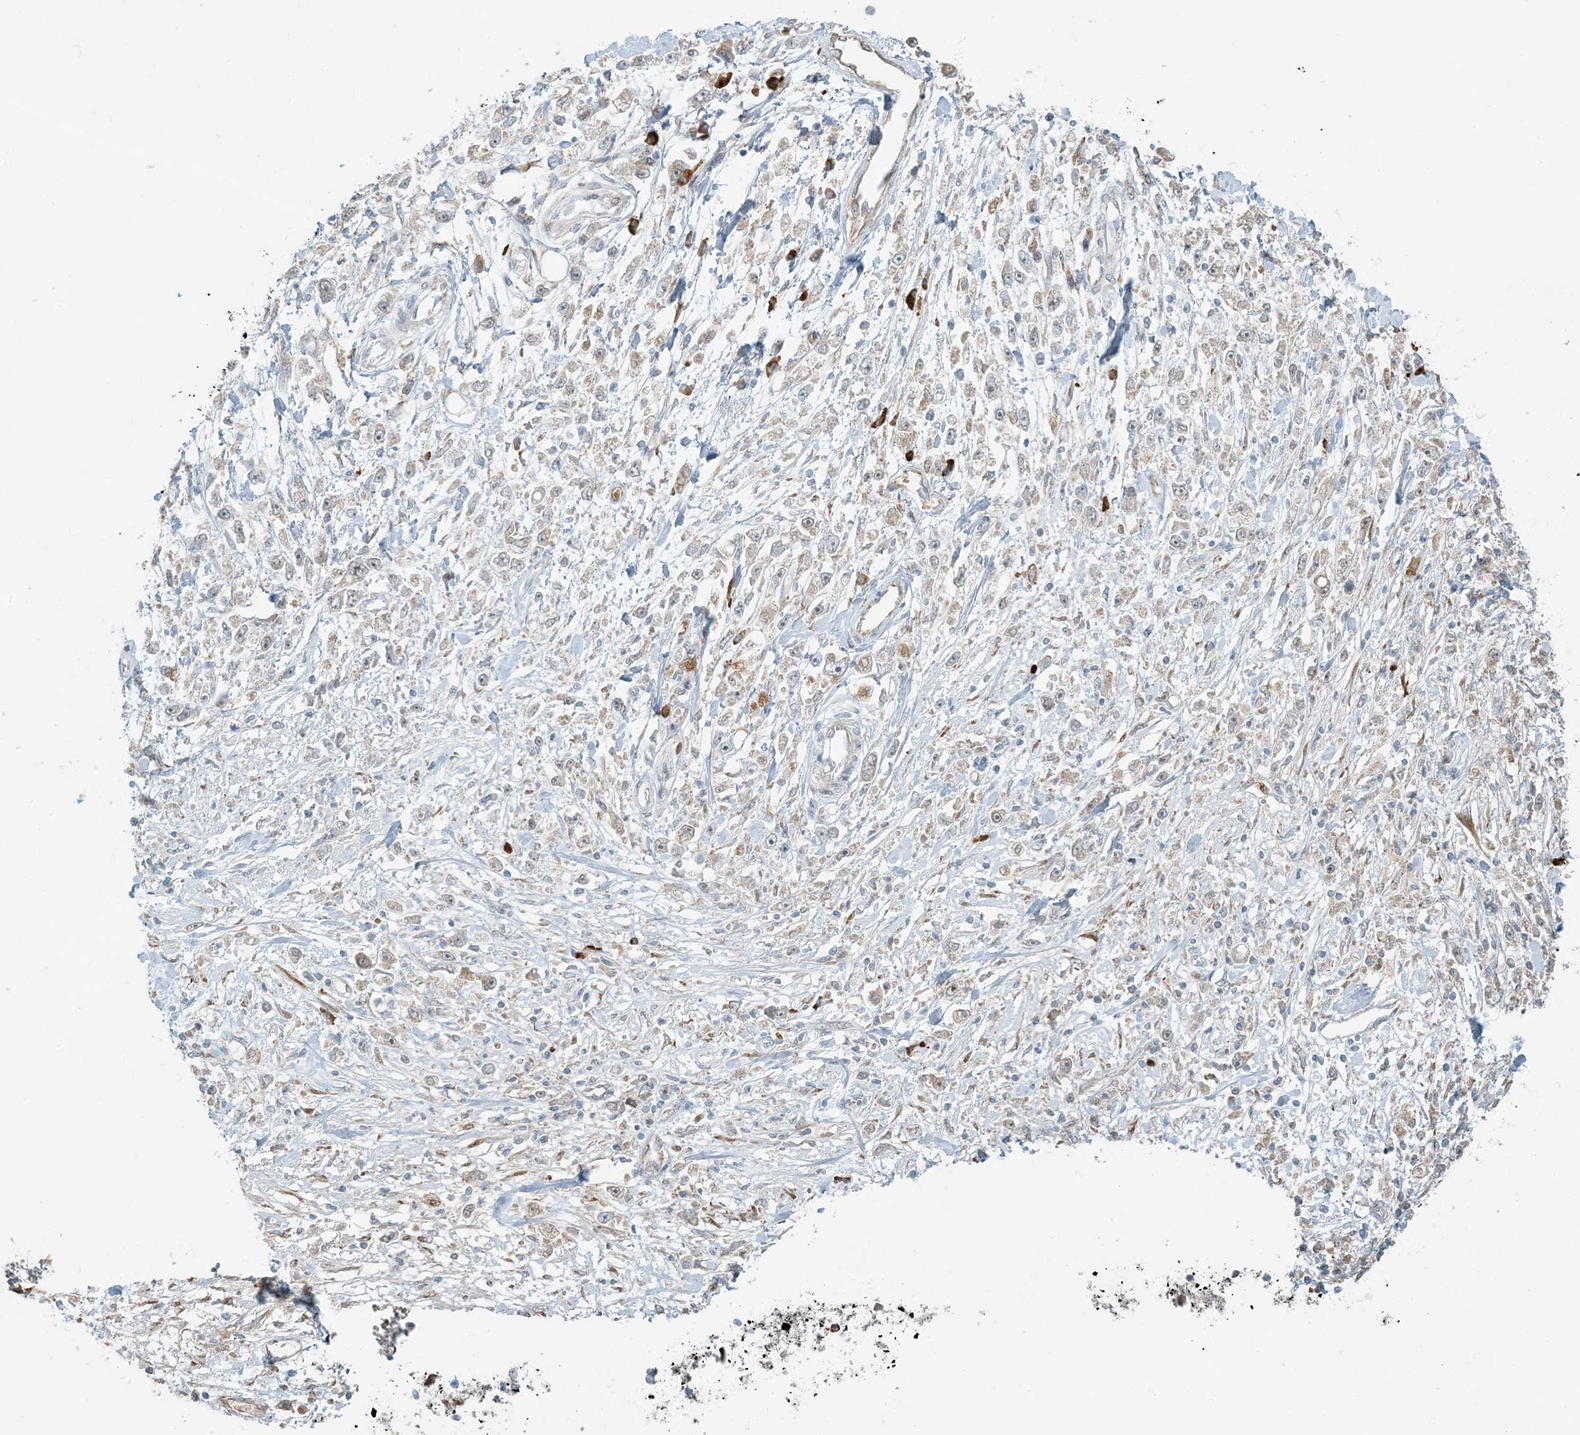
{"staining": {"intensity": "weak", "quantity": "<25%", "location": "cytoplasmic/membranous"}, "tissue": "stomach cancer", "cell_type": "Tumor cells", "image_type": "cancer", "snomed": [{"axis": "morphology", "description": "Adenocarcinoma, NOS"}, {"axis": "topography", "description": "Stomach"}], "caption": "This is an IHC image of stomach cancer. There is no staining in tumor cells.", "gene": "HACL1", "patient": {"sex": "female", "age": 59}}